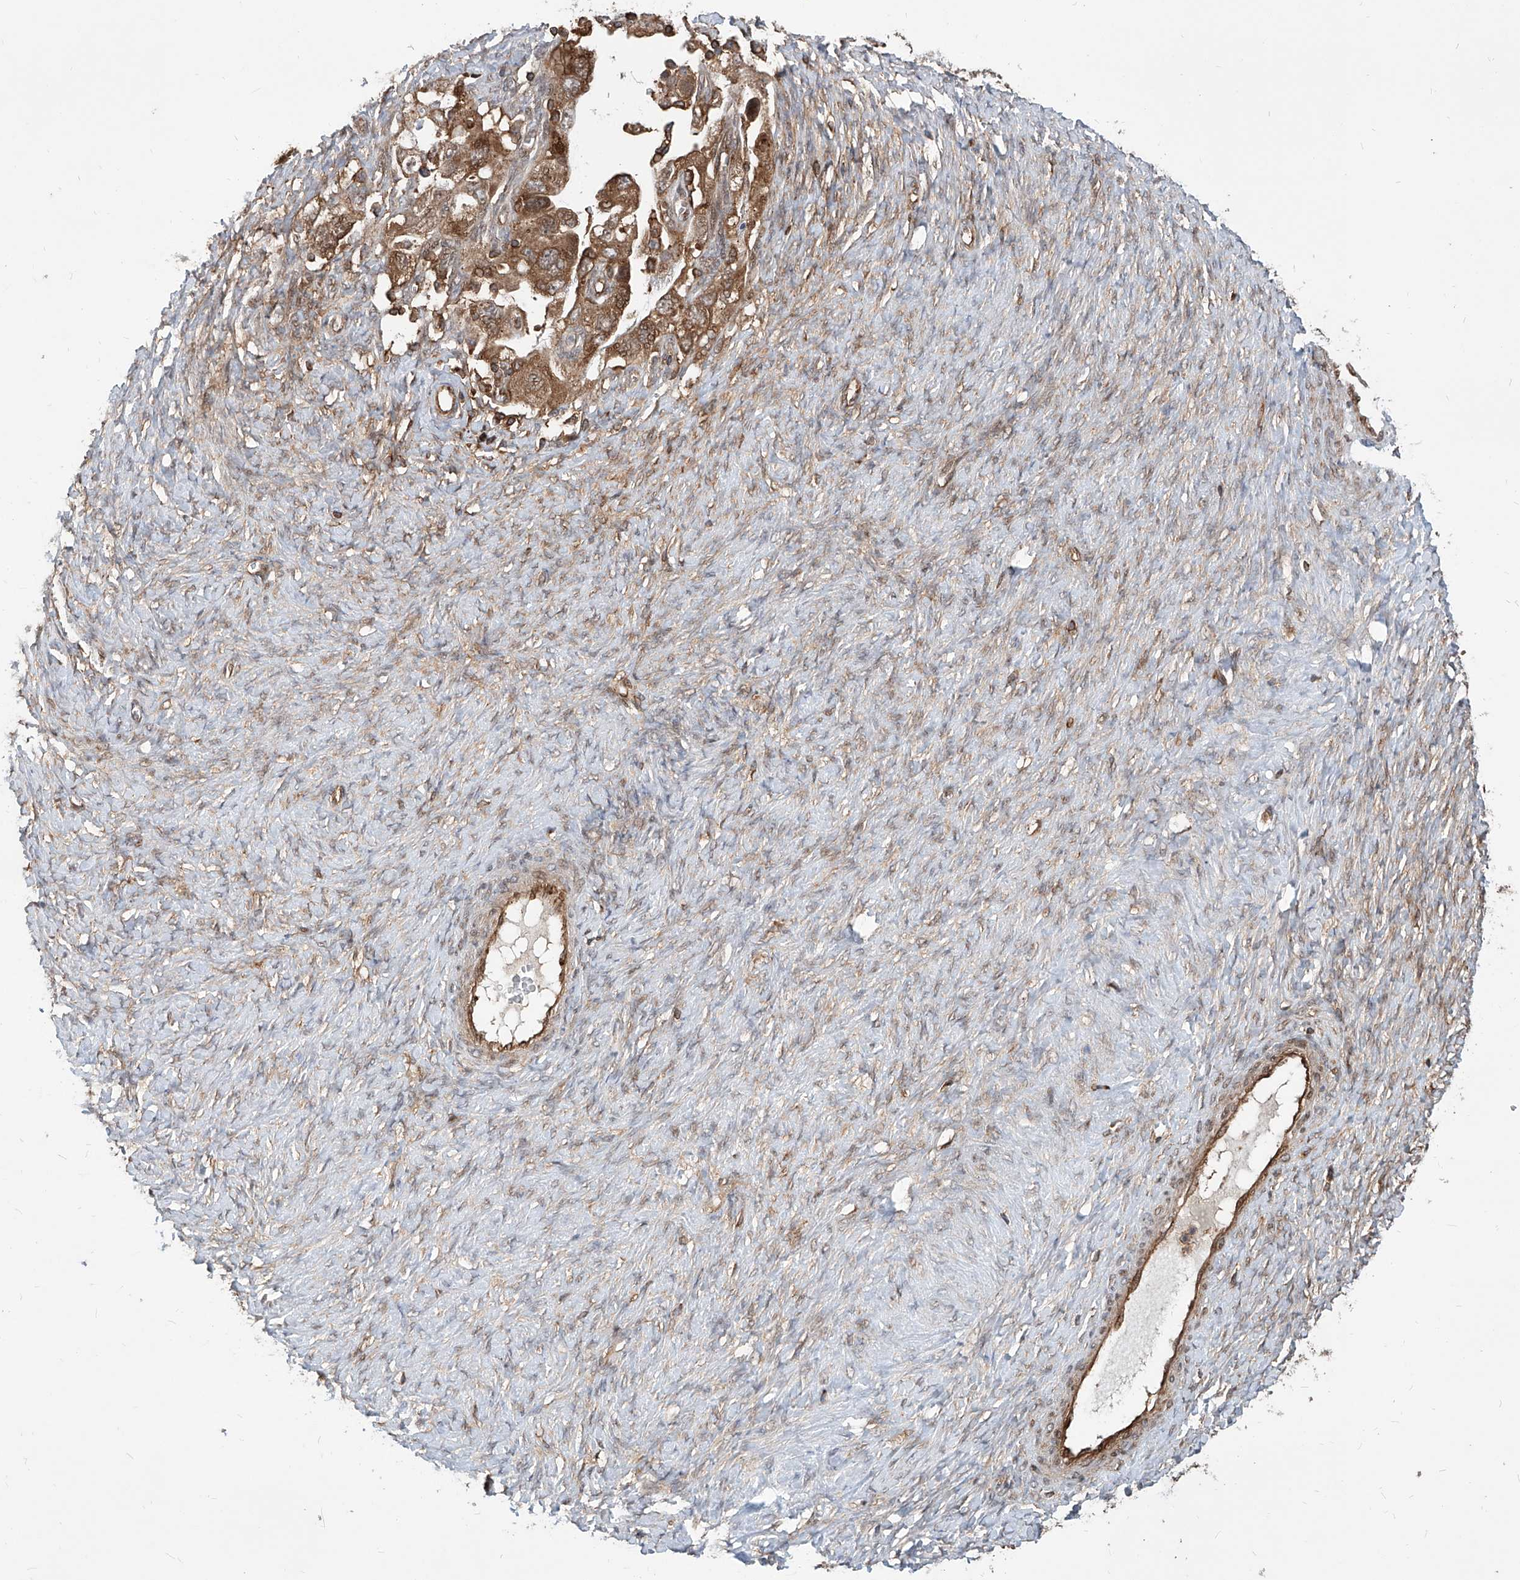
{"staining": {"intensity": "moderate", "quantity": ">75%", "location": "cytoplasmic/membranous"}, "tissue": "ovarian cancer", "cell_type": "Tumor cells", "image_type": "cancer", "snomed": [{"axis": "morphology", "description": "Carcinoma, NOS"}, {"axis": "morphology", "description": "Cystadenocarcinoma, serous, NOS"}, {"axis": "topography", "description": "Ovary"}], "caption": "Brown immunohistochemical staining in carcinoma (ovarian) exhibits moderate cytoplasmic/membranous positivity in about >75% of tumor cells.", "gene": "MAGED2", "patient": {"sex": "female", "age": 69}}